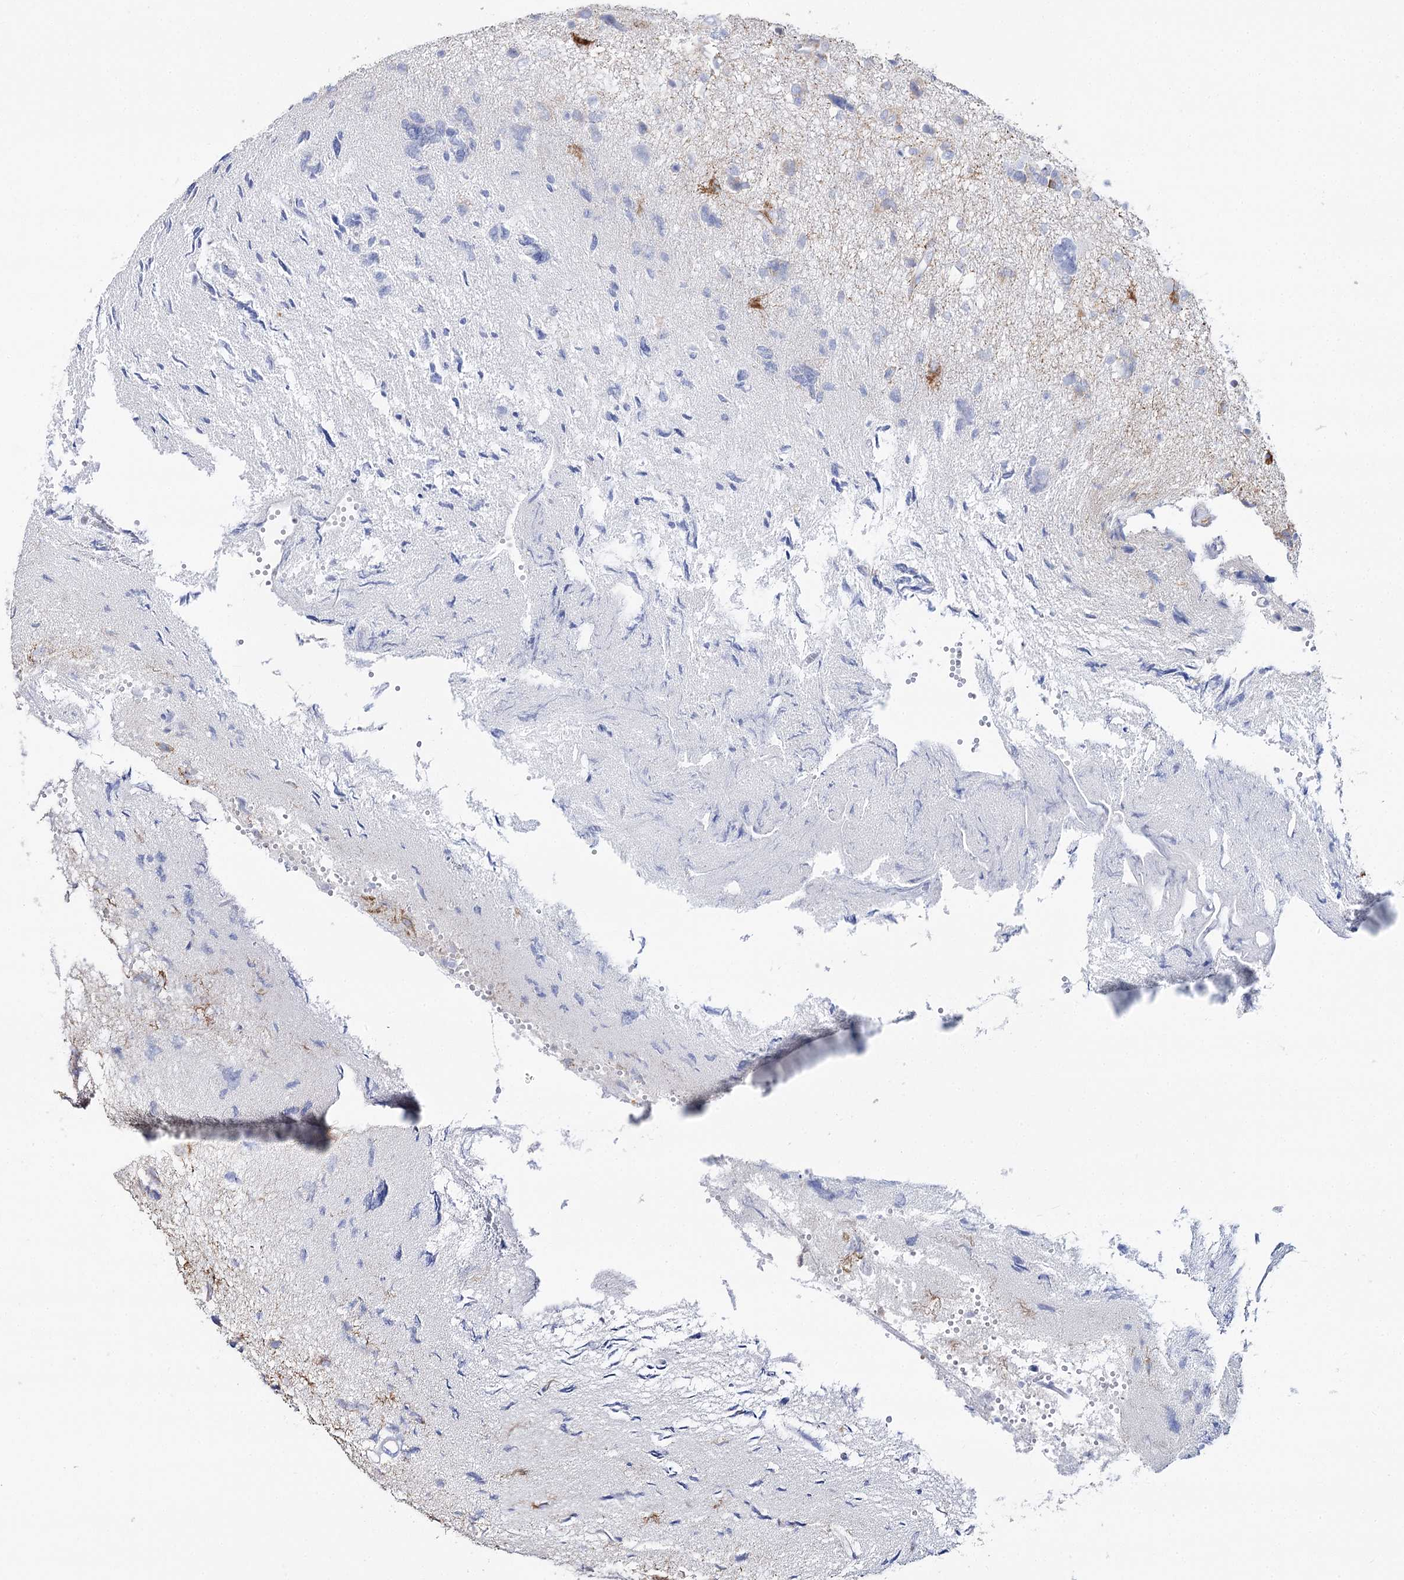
{"staining": {"intensity": "negative", "quantity": "none", "location": "none"}, "tissue": "glioma", "cell_type": "Tumor cells", "image_type": "cancer", "snomed": [{"axis": "morphology", "description": "Glioma, malignant, High grade"}, {"axis": "topography", "description": "Brain"}], "caption": "Tumor cells show no significant protein expression in high-grade glioma (malignant).", "gene": "SLC3A1", "patient": {"sex": "female", "age": 59}}